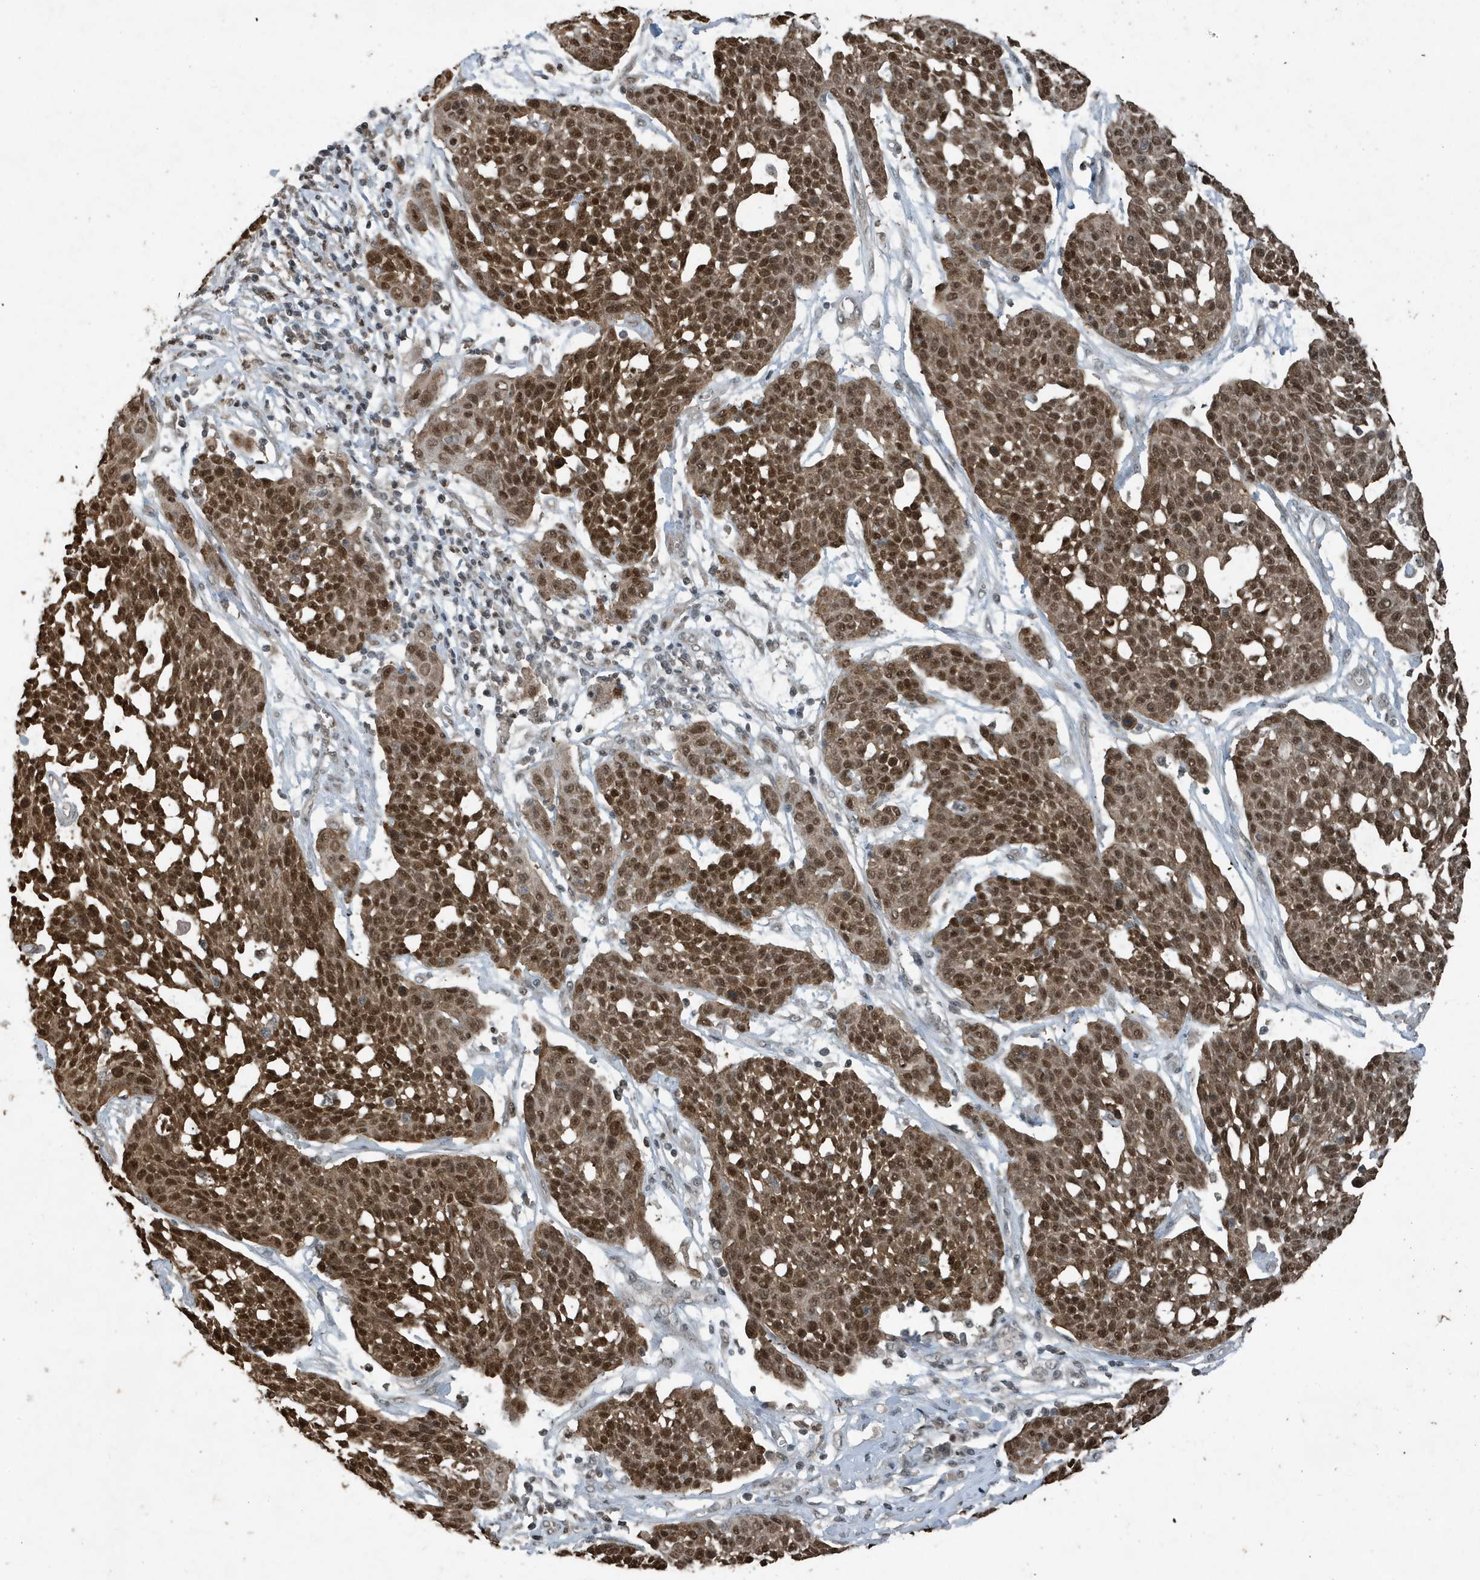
{"staining": {"intensity": "moderate", "quantity": ">75%", "location": "cytoplasmic/membranous,nuclear"}, "tissue": "cervical cancer", "cell_type": "Tumor cells", "image_type": "cancer", "snomed": [{"axis": "morphology", "description": "Squamous cell carcinoma, NOS"}, {"axis": "topography", "description": "Cervix"}], "caption": "High-power microscopy captured an immunohistochemistry (IHC) photomicrograph of cervical cancer, revealing moderate cytoplasmic/membranous and nuclear staining in about >75% of tumor cells.", "gene": "HSPA1A", "patient": {"sex": "female", "age": 34}}